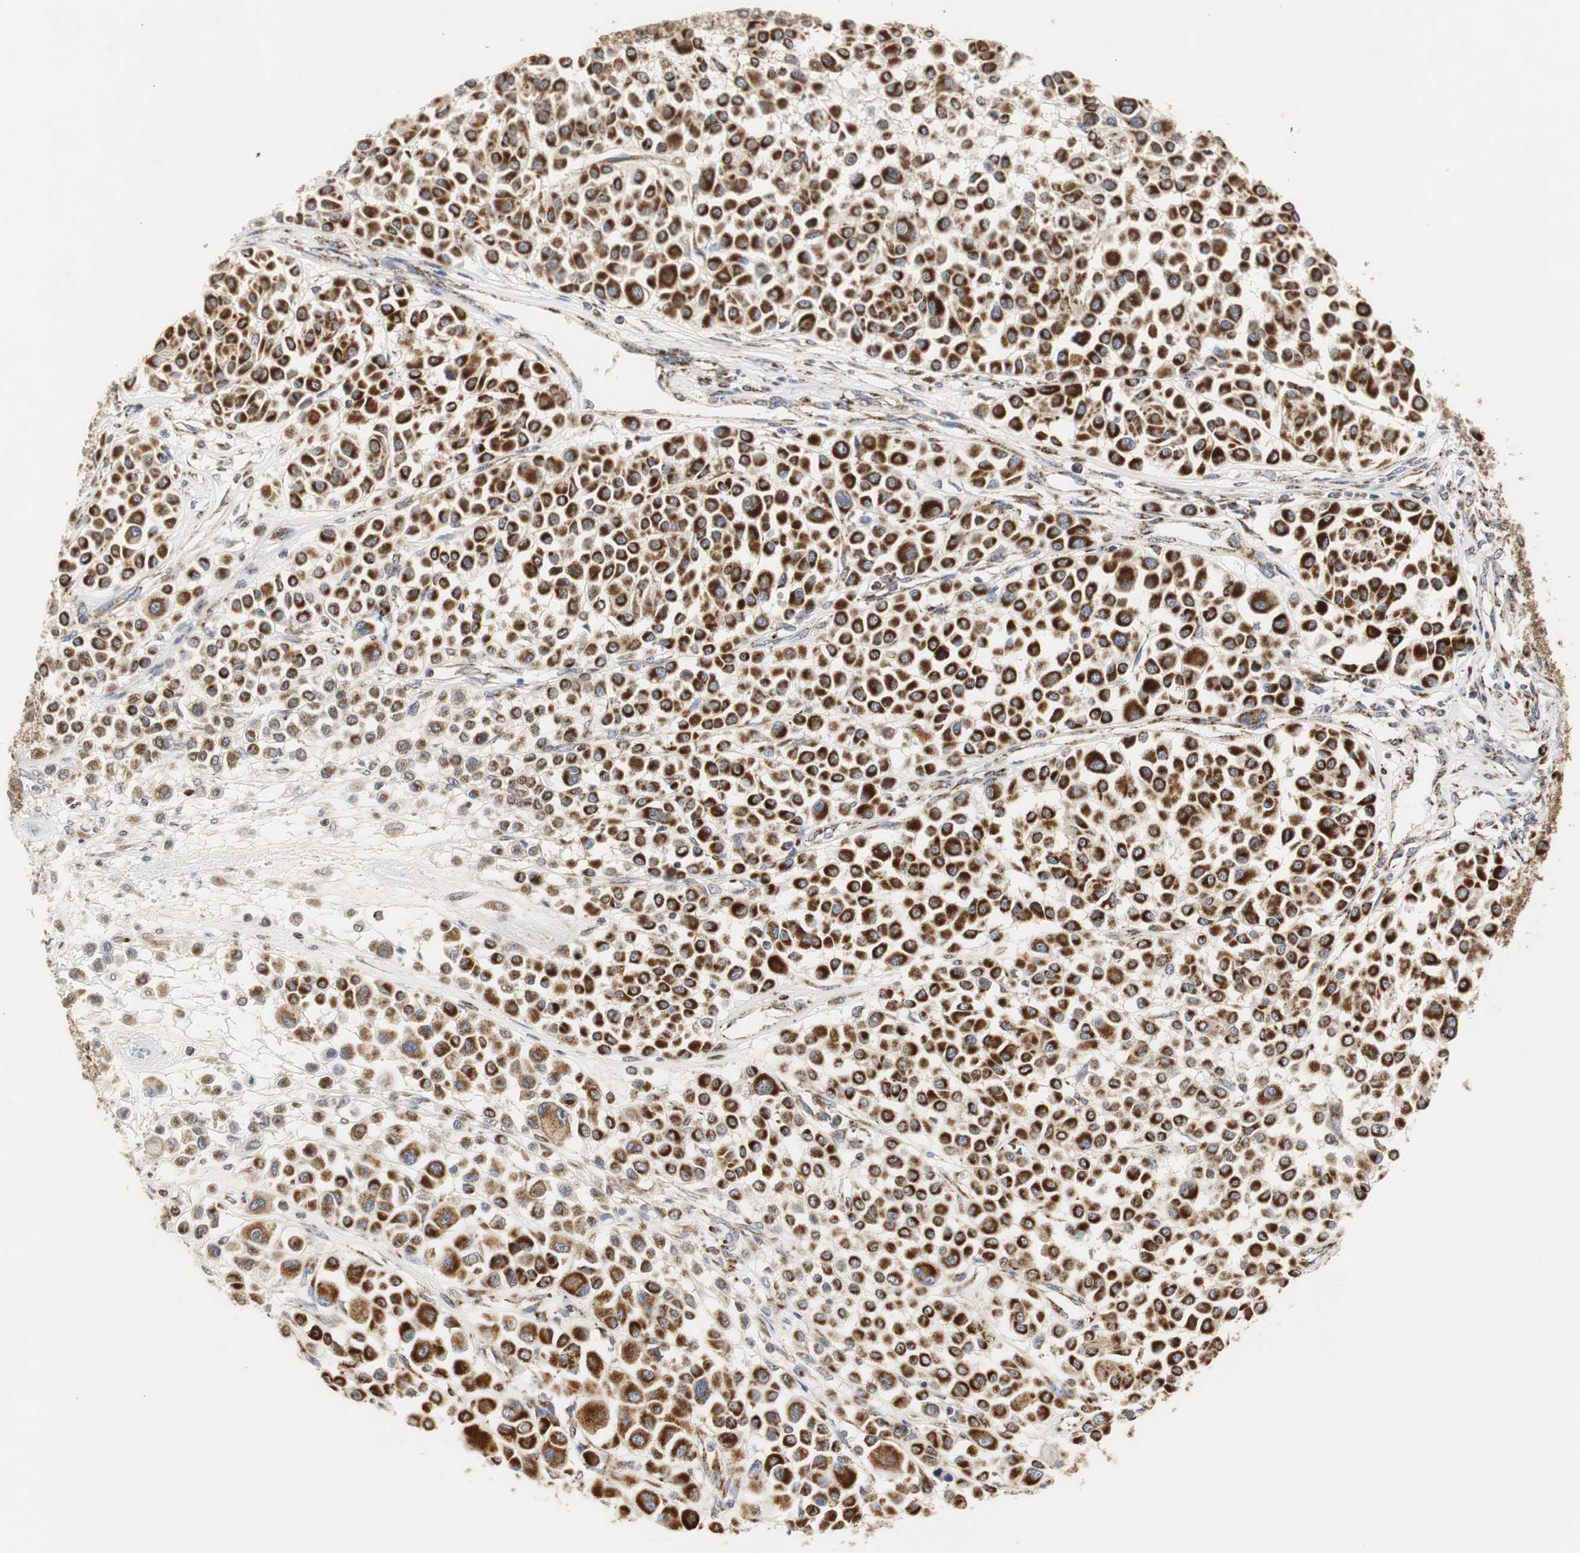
{"staining": {"intensity": "strong", "quantity": ">75%", "location": "cytoplasmic/membranous"}, "tissue": "melanoma", "cell_type": "Tumor cells", "image_type": "cancer", "snomed": [{"axis": "morphology", "description": "Malignant melanoma, Metastatic site"}, {"axis": "topography", "description": "Soft tissue"}], "caption": "Immunohistochemical staining of human malignant melanoma (metastatic site) reveals high levels of strong cytoplasmic/membranous protein staining in approximately >75% of tumor cells. (DAB IHC, brown staining for protein, blue staining for nuclei).", "gene": "HSD17B10", "patient": {"sex": "male", "age": 41}}